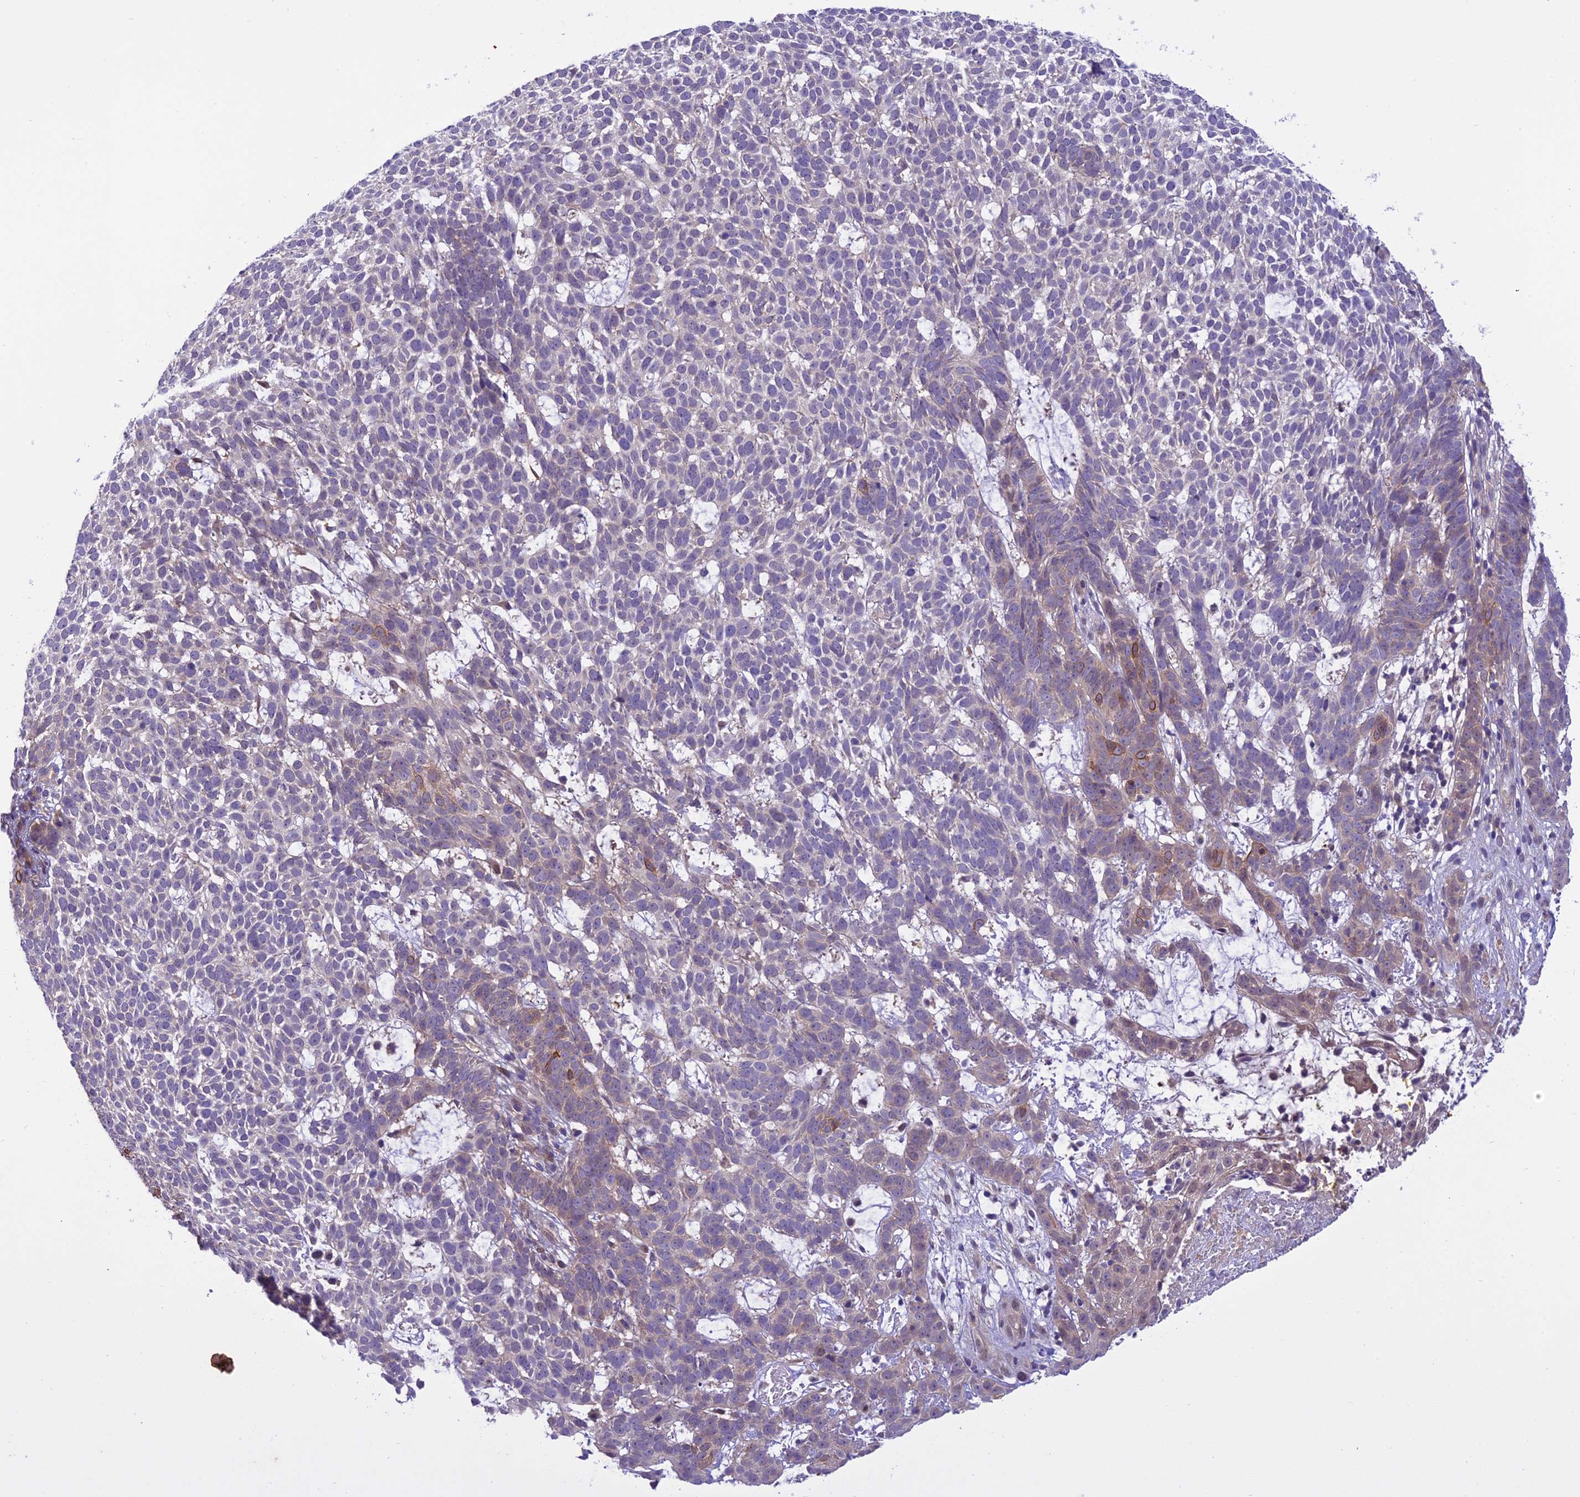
{"staining": {"intensity": "moderate", "quantity": "<25%", "location": "cytoplasmic/membranous"}, "tissue": "skin cancer", "cell_type": "Tumor cells", "image_type": "cancer", "snomed": [{"axis": "morphology", "description": "Basal cell carcinoma"}, {"axis": "topography", "description": "Skin"}], "caption": "Immunohistochemical staining of basal cell carcinoma (skin) shows moderate cytoplasmic/membranous protein staining in approximately <25% of tumor cells.", "gene": "BORCS6", "patient": {"sex": "female", "age": 78}}